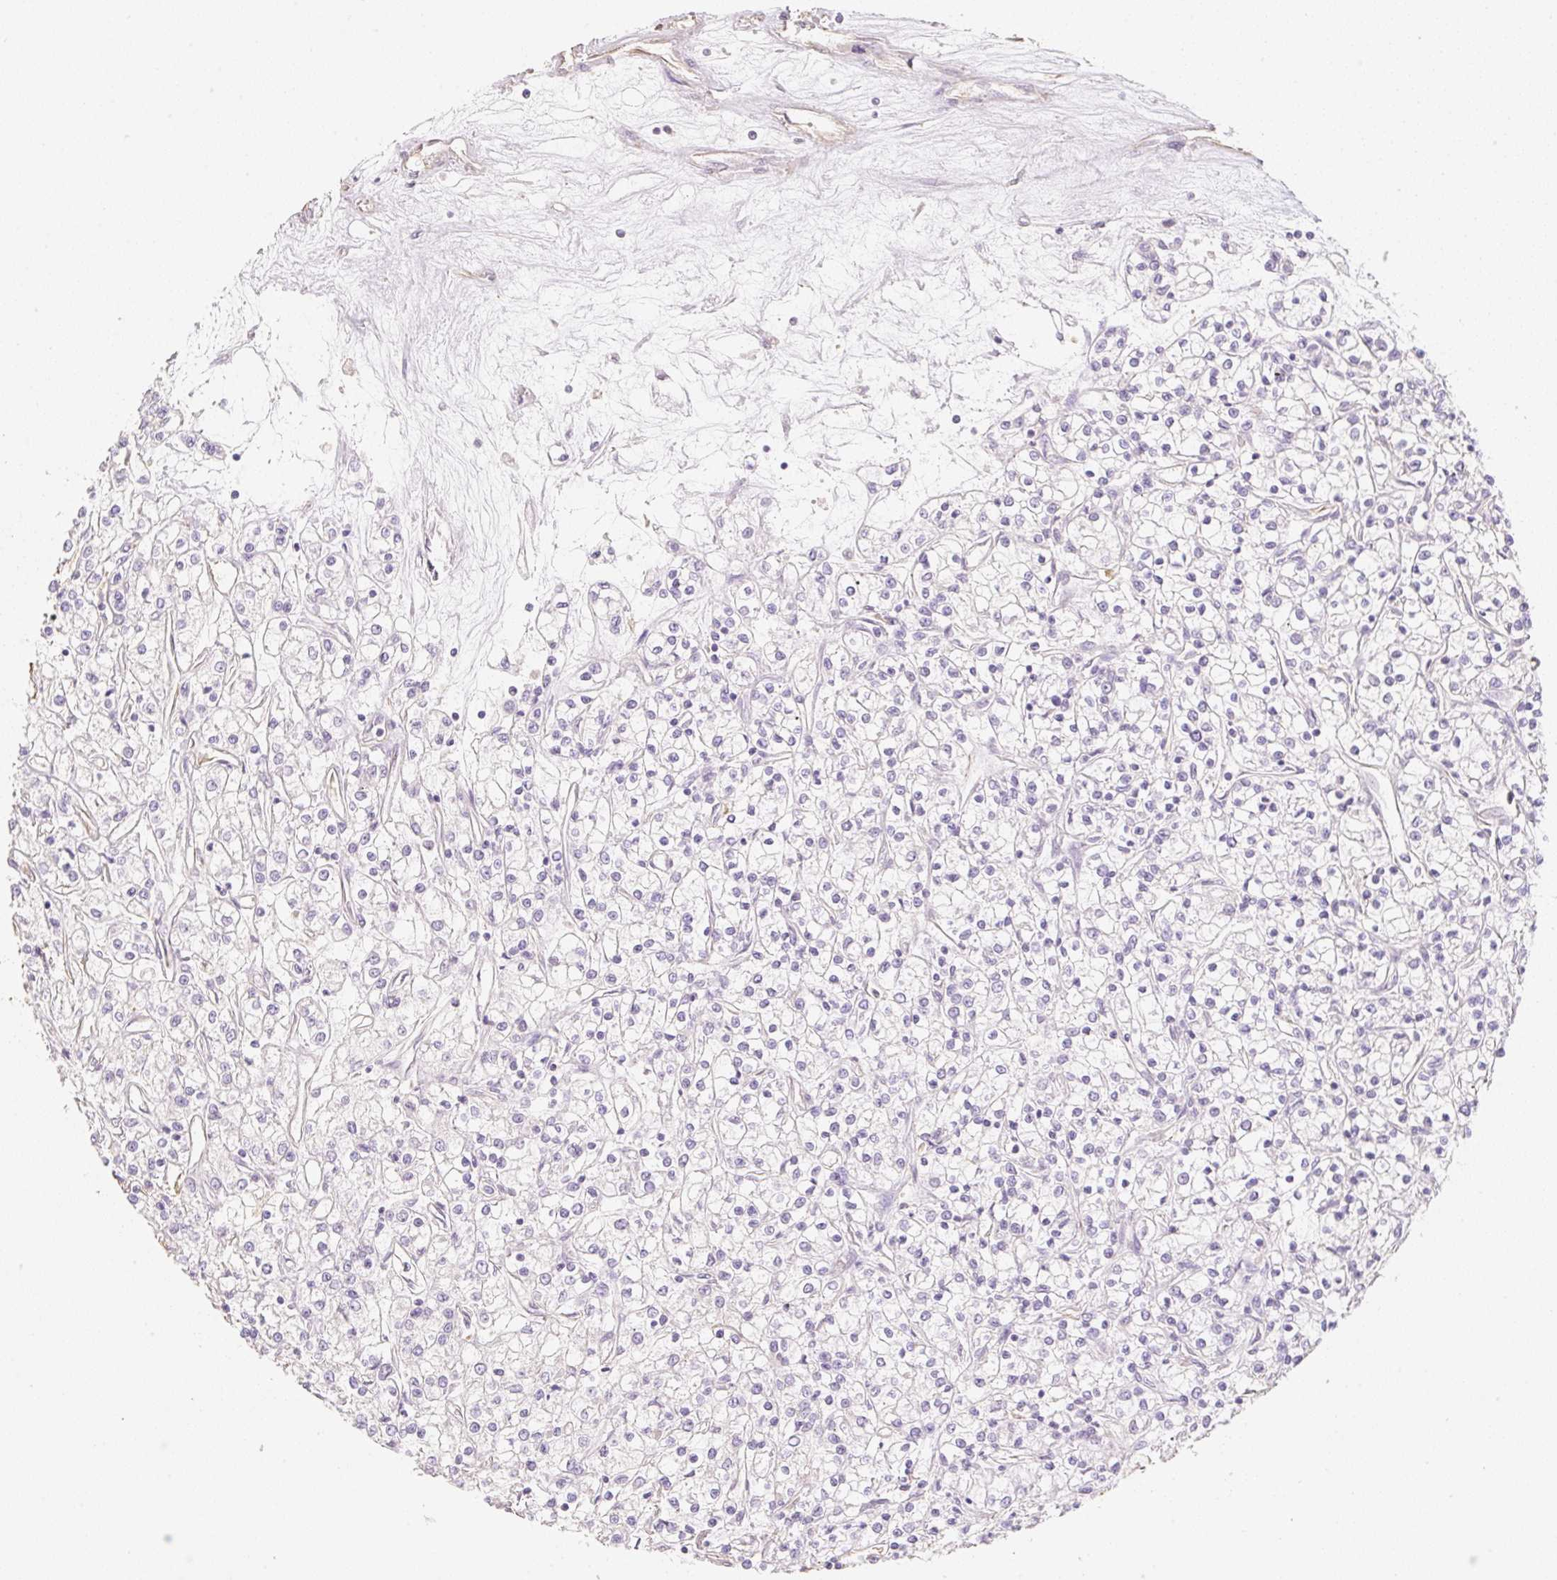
{"staining": {"intensity": "negative", "quantity": "none", "location": "none"}, "tissue": "renal cancer", "cell_type": "Tumor cells", "image_type": "cancer", "snomed": [{"axis": "morphology", "description": "Adenocarcinoma, NOS"}, {"axis": "topography", "description": "Kidney"}], "caption": "Human renal adenocarcinoma stained for a protein using immunohistochemistry reveals no positivity in tumor cells.", "gene": "MBOAT7", "patient": {"sex": "female", "age": 59}}